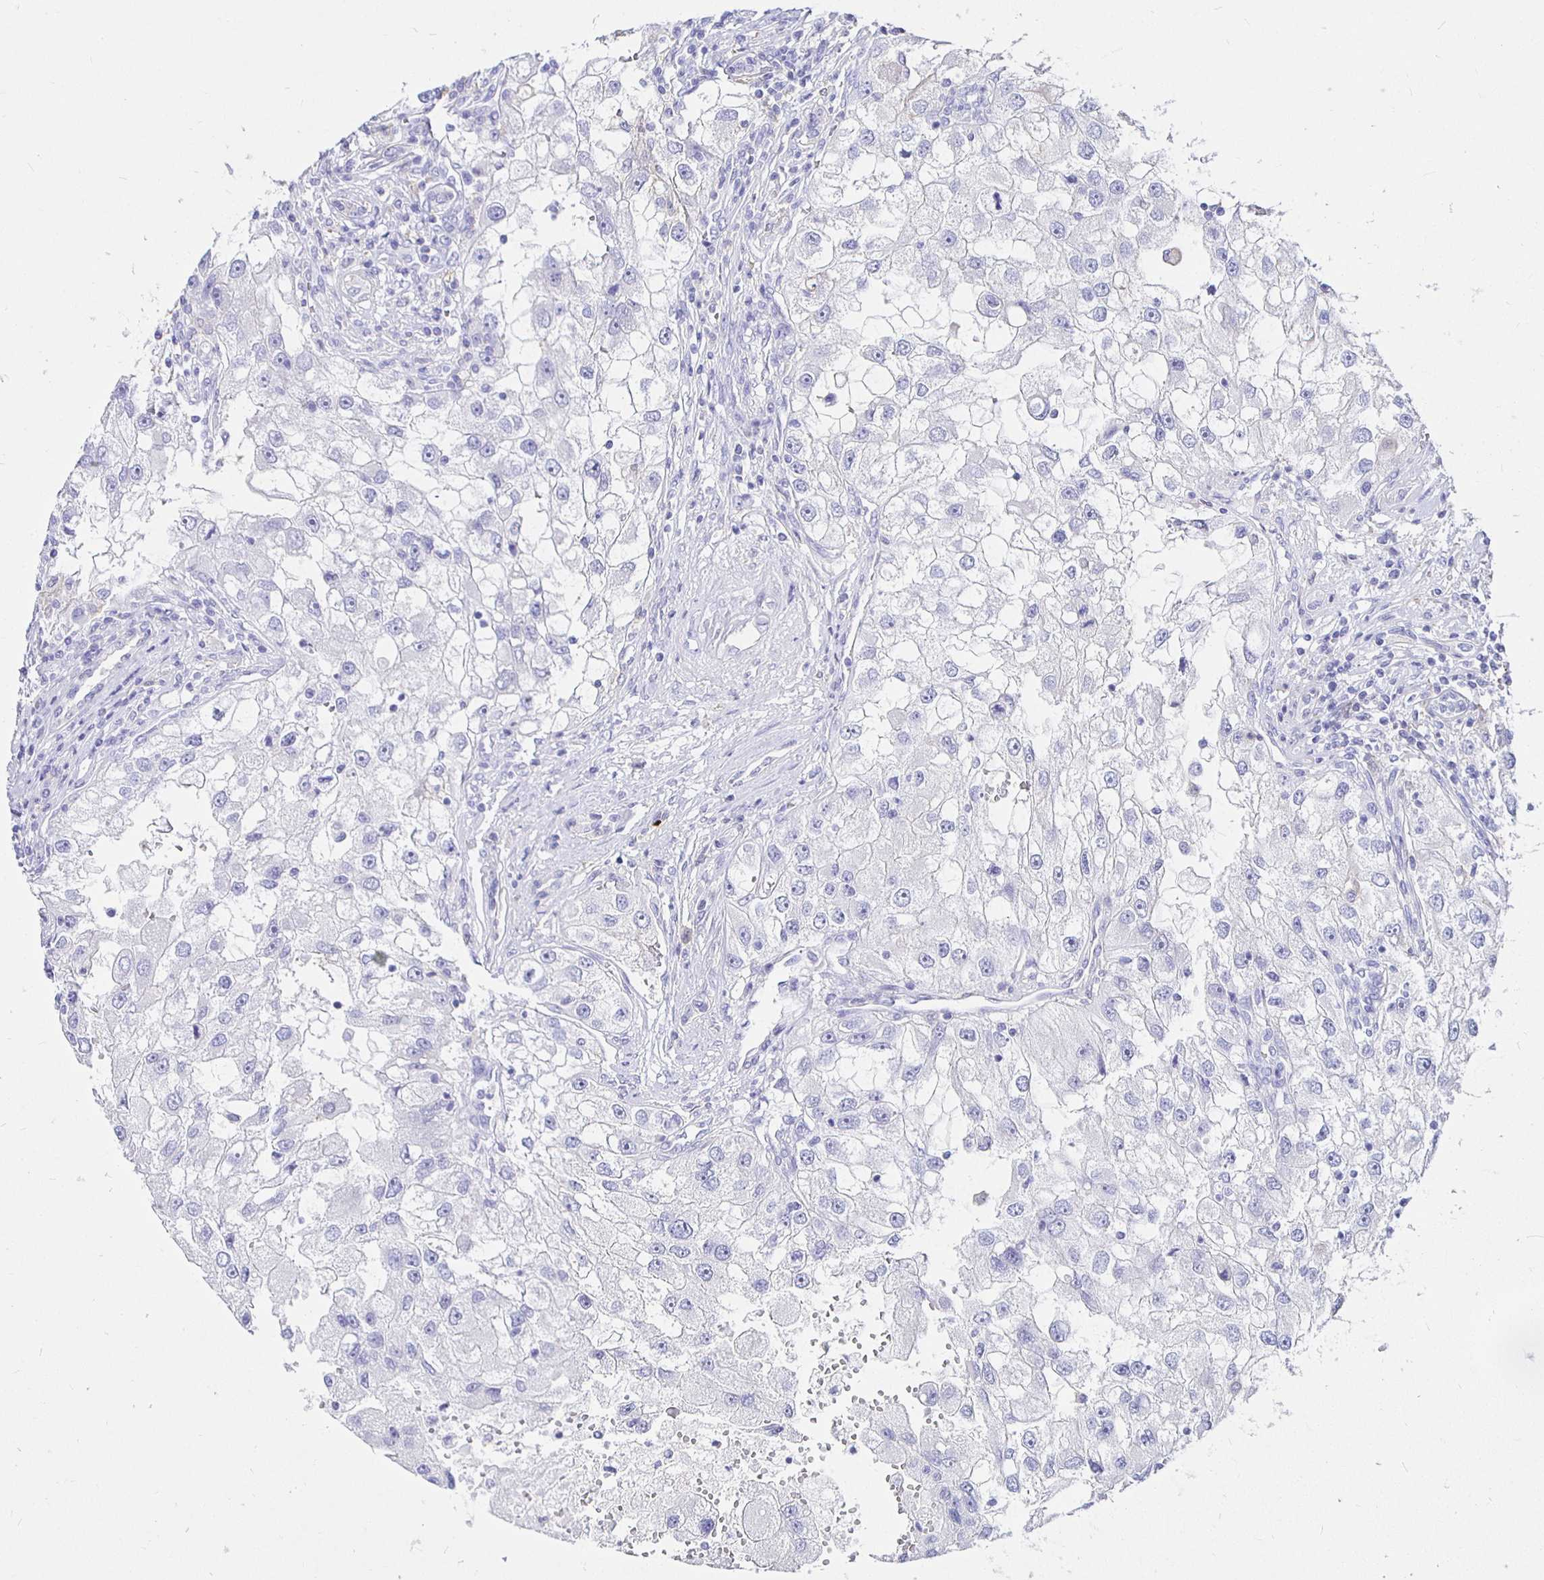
{"staining": {"intensity": "negative", "quantity": "none", "location": "none"}, "tissue": "renal cancer", "cell_type": "Tumor cells", "image_type": "cancer", "snomed": [{"axis": "morphology", "description": "Adenocarcinoma, NOS"}, {"axis": "topography", "description": "Kidney"}], "caption": "Immunohistochemical staining of human renal cancer displays no significant expression in tumor cells.", "gene": "UMOD", "patient": {"sex": "male", "age": 63}}